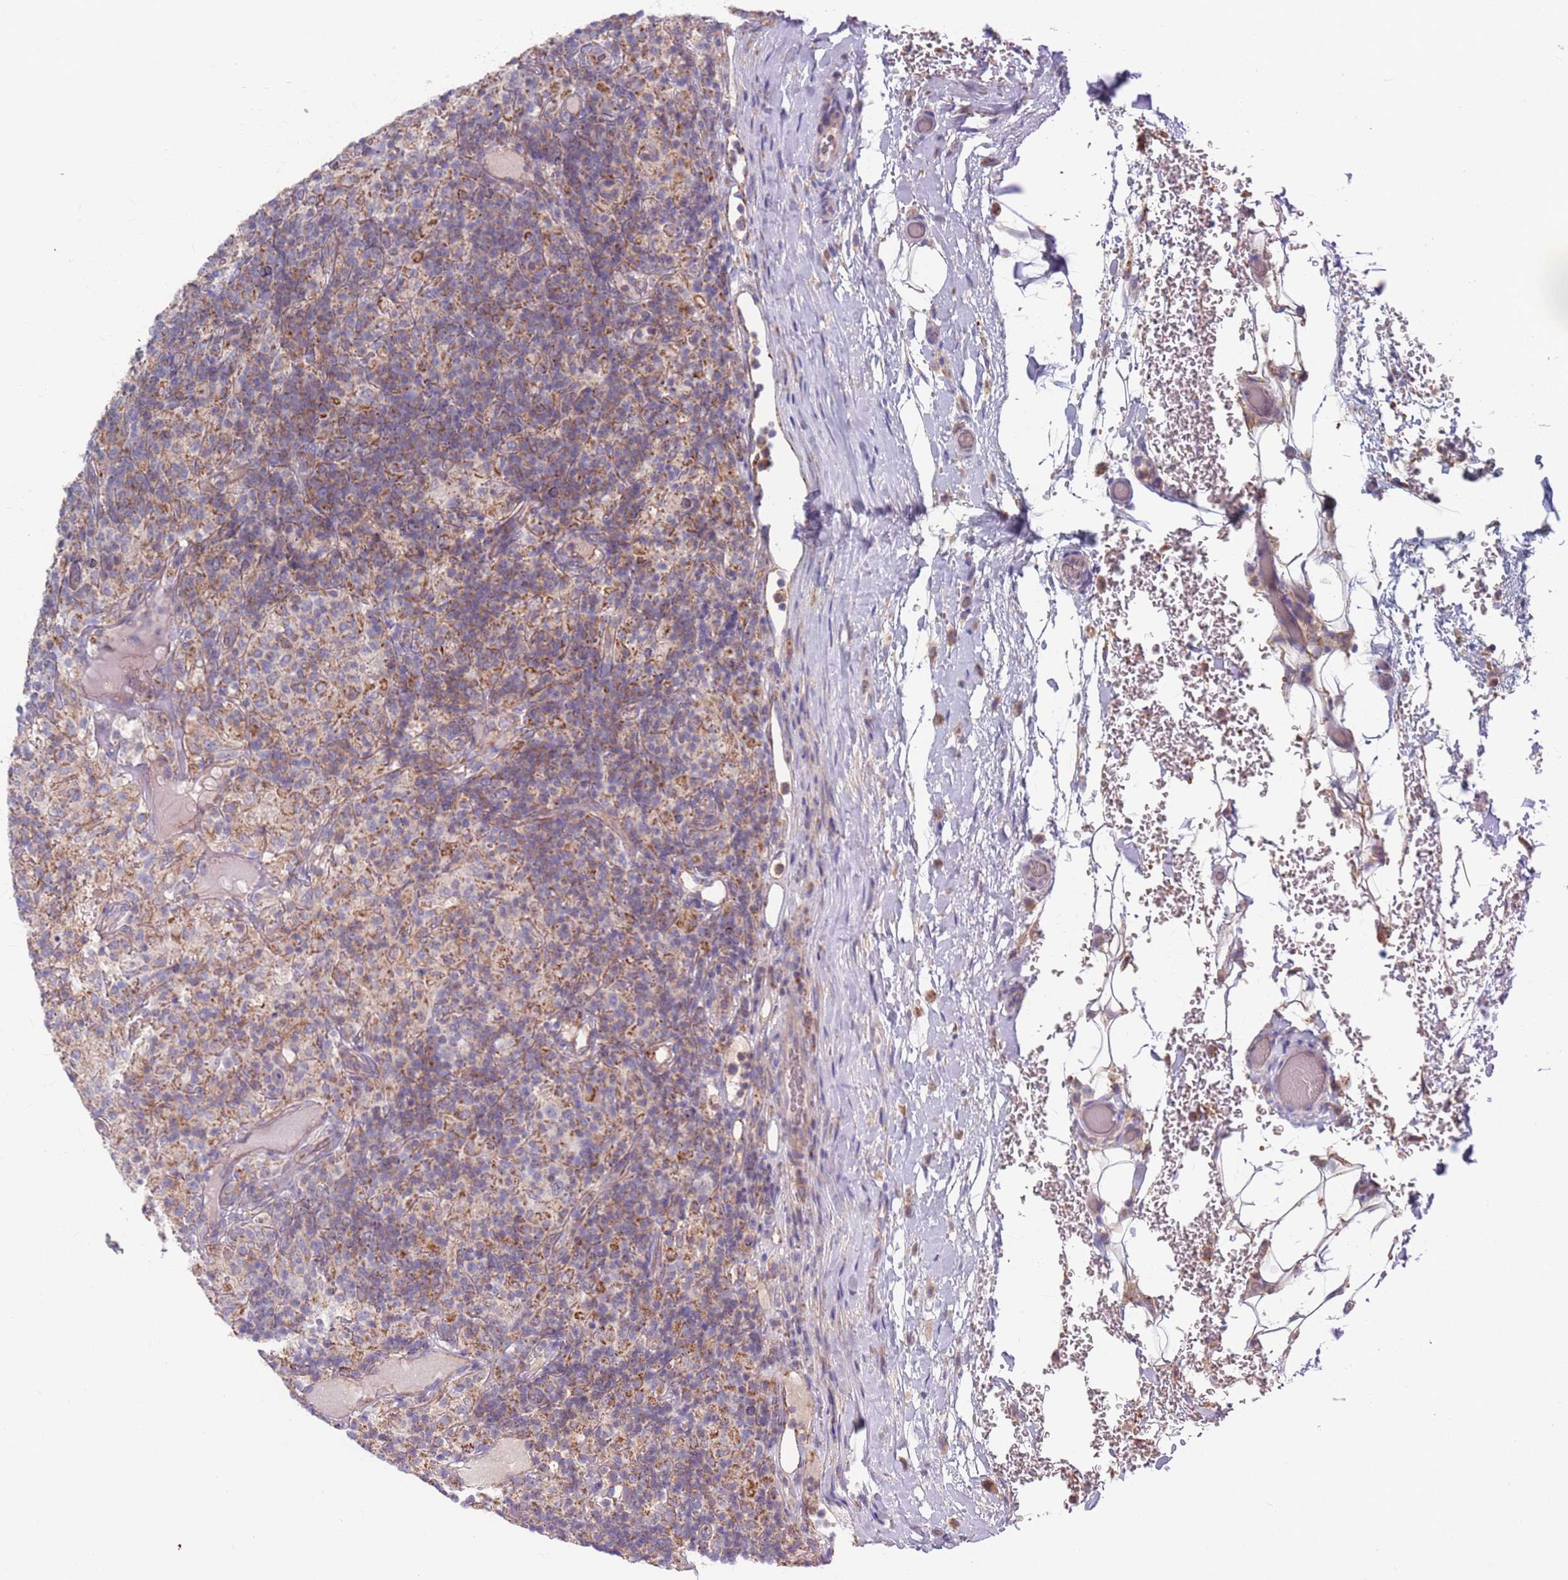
{"staining": {"intensity": "negative", "quantity": "none", "location": "none"}, "tissue": "lymphoma", "cell_type": "Tumor cells", "image_type": "cancer", "snomed": [{"axis": "morphology", "description": "Hodgkin's disease, NOS"}, {"axis": "topography", "description": "Lymph node"}], "caption": "A micrograph of human Hodgkin's disease is negative for staining in tumor cells.", "gene": "CHCHD6", "patient": {"sex": "male", "age": 70}}